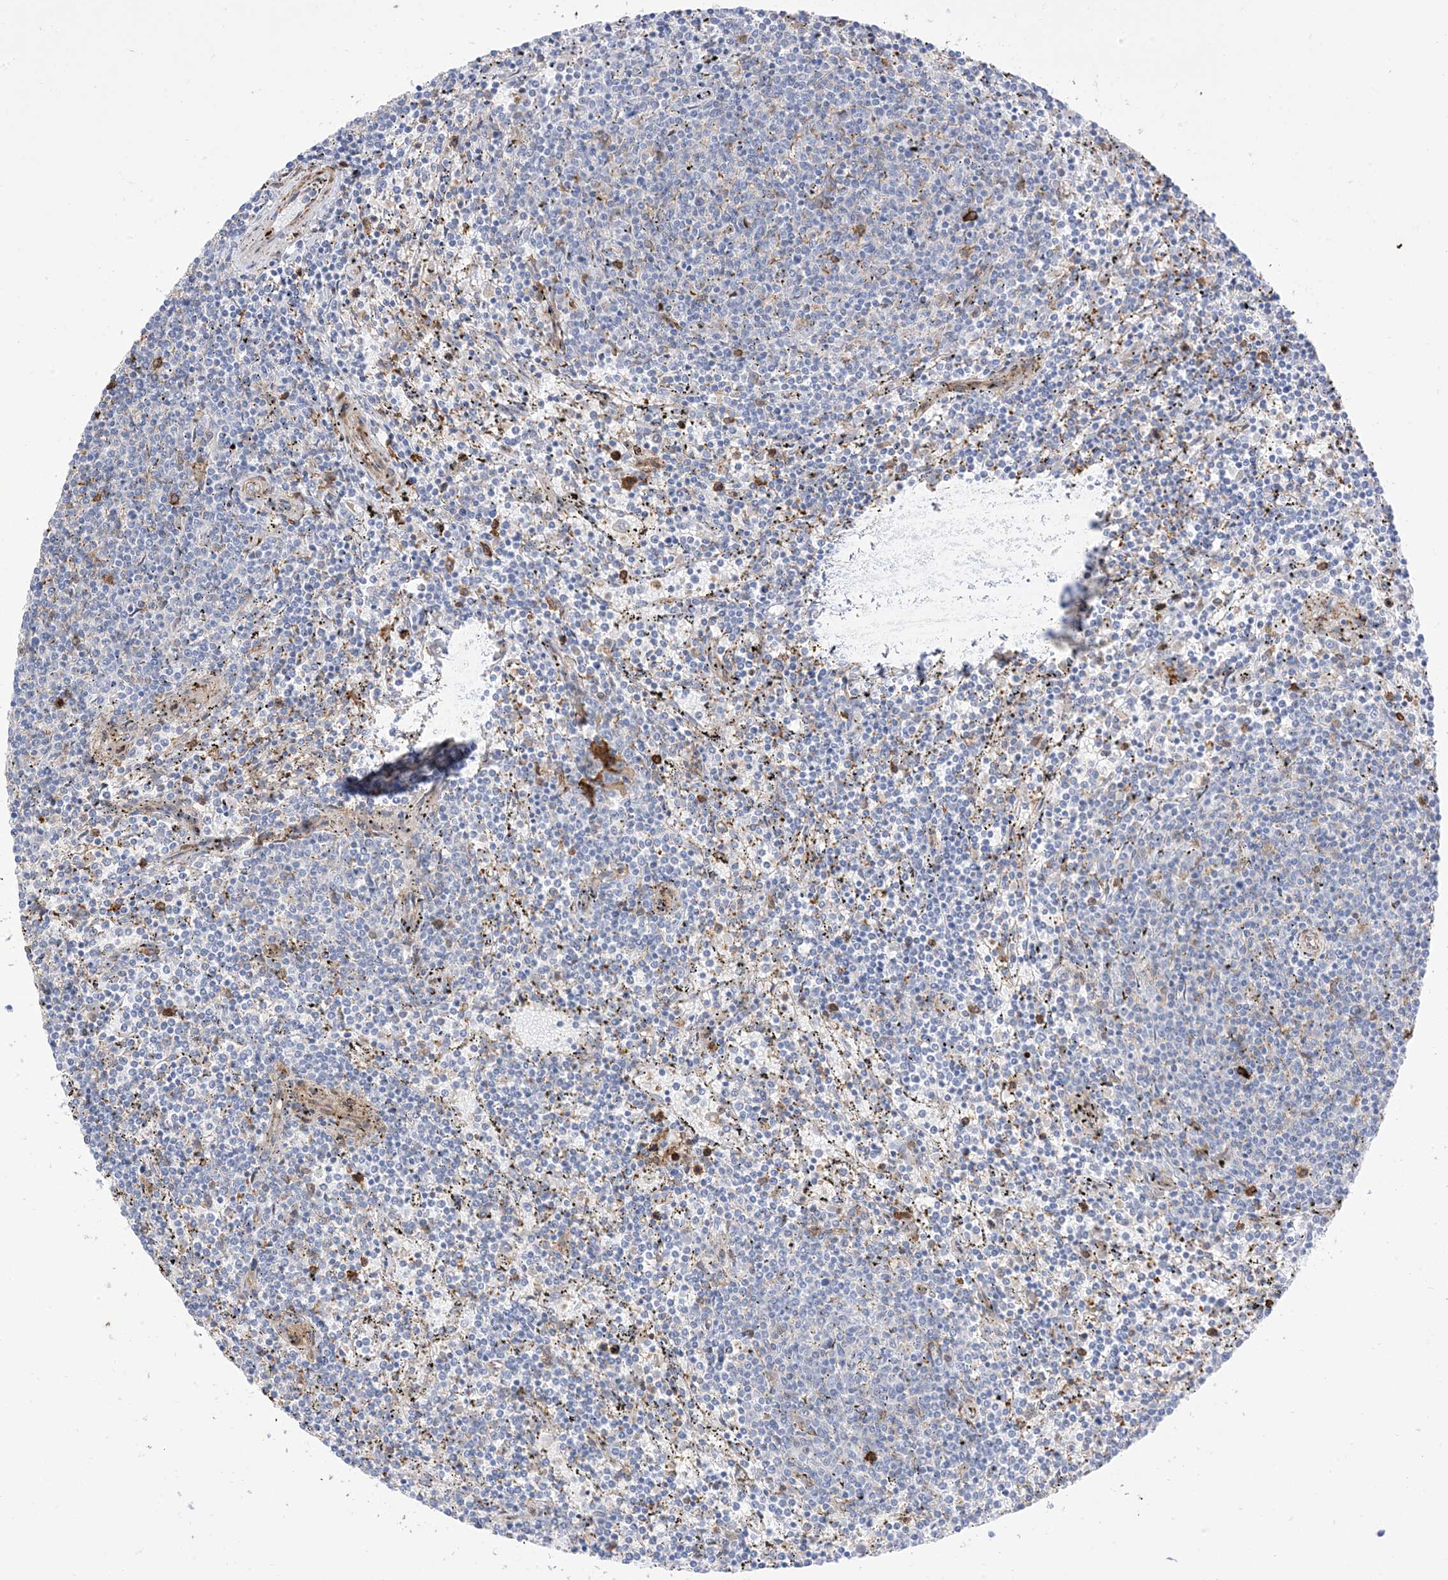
{"staining": {"intensity": "negative", "quantity": "none", "location": "none"}, "tissue": "lymphoma", "cell_type": "Tumor cells", "image_type": "cancer", "snomed": [{"axis": "morphology", "description": "Malignant lymphoma, non-Hodgkin's type, Low grade"}, {"axis": "topography", "description": "Spleen"}], "caption": "Immunohistochemical staining of malignant lymphoma, non-Hodgkin's type (low-grade) demonstrates no significant expression in tumor cells.", "gene": "GSN", "patient": {"sex": "female", "age": 50}}